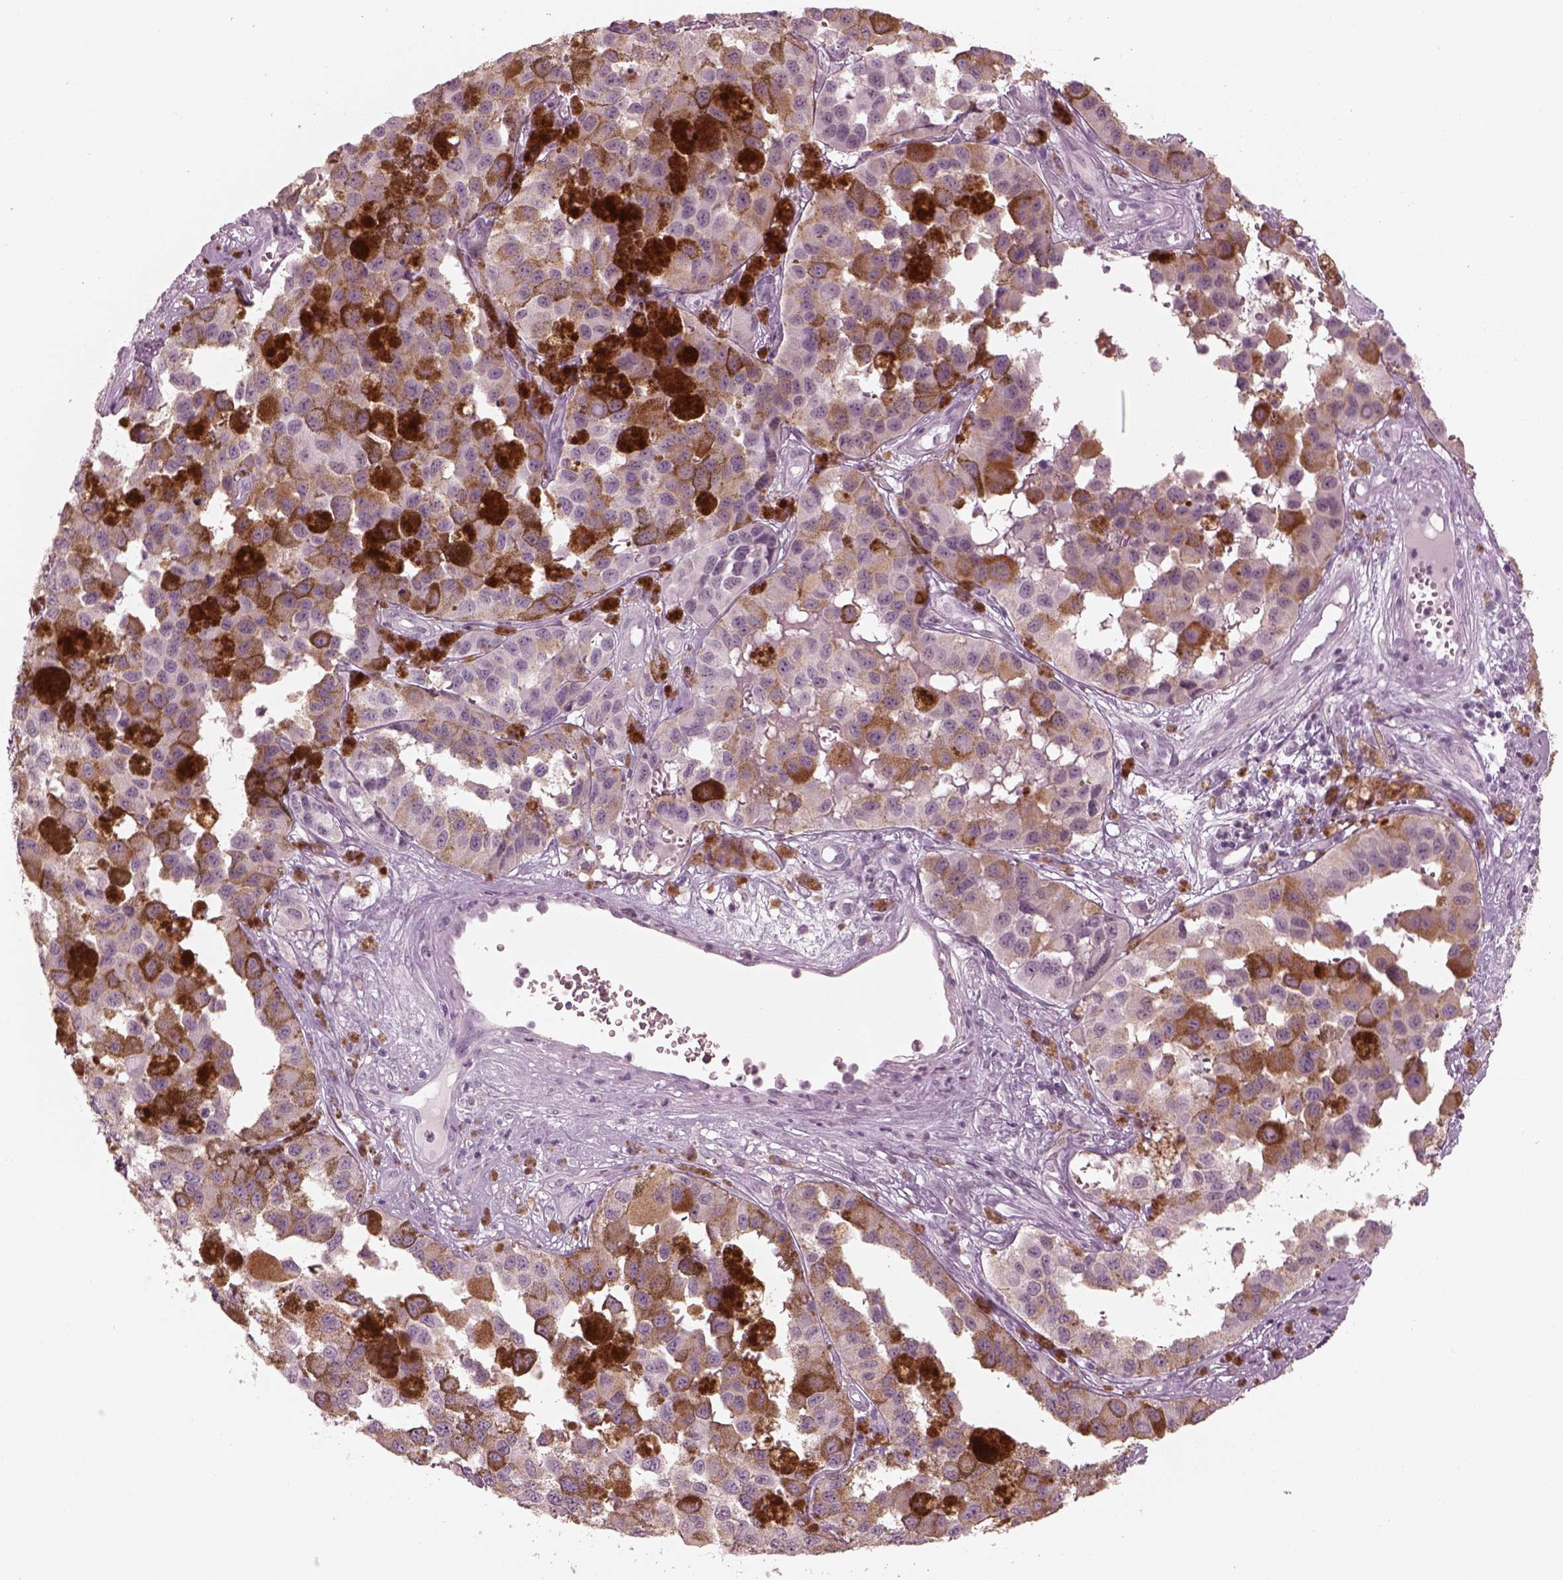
{"staining": {"intensity": "moderate", "quantity": "<25%", "location": "cytoplasmic/membranous"}, "tissue": "melanoma", "cell_type": "Tumor cells", "image_type": "cancer", "snomed": [{"axis": "morphology", "description": "Malignant melanoma, NOS"}, {"axis": "topography", "description": "Skin"}], "caption": "This histopathology image displays immunohistochemistry (IHC) staining of melanoma, with low moderate cytoplasmic/membranous staining in about <25% of tumor cells.", "gene": "C2orf81", "patient": {"sex": "female", "age": 58}}